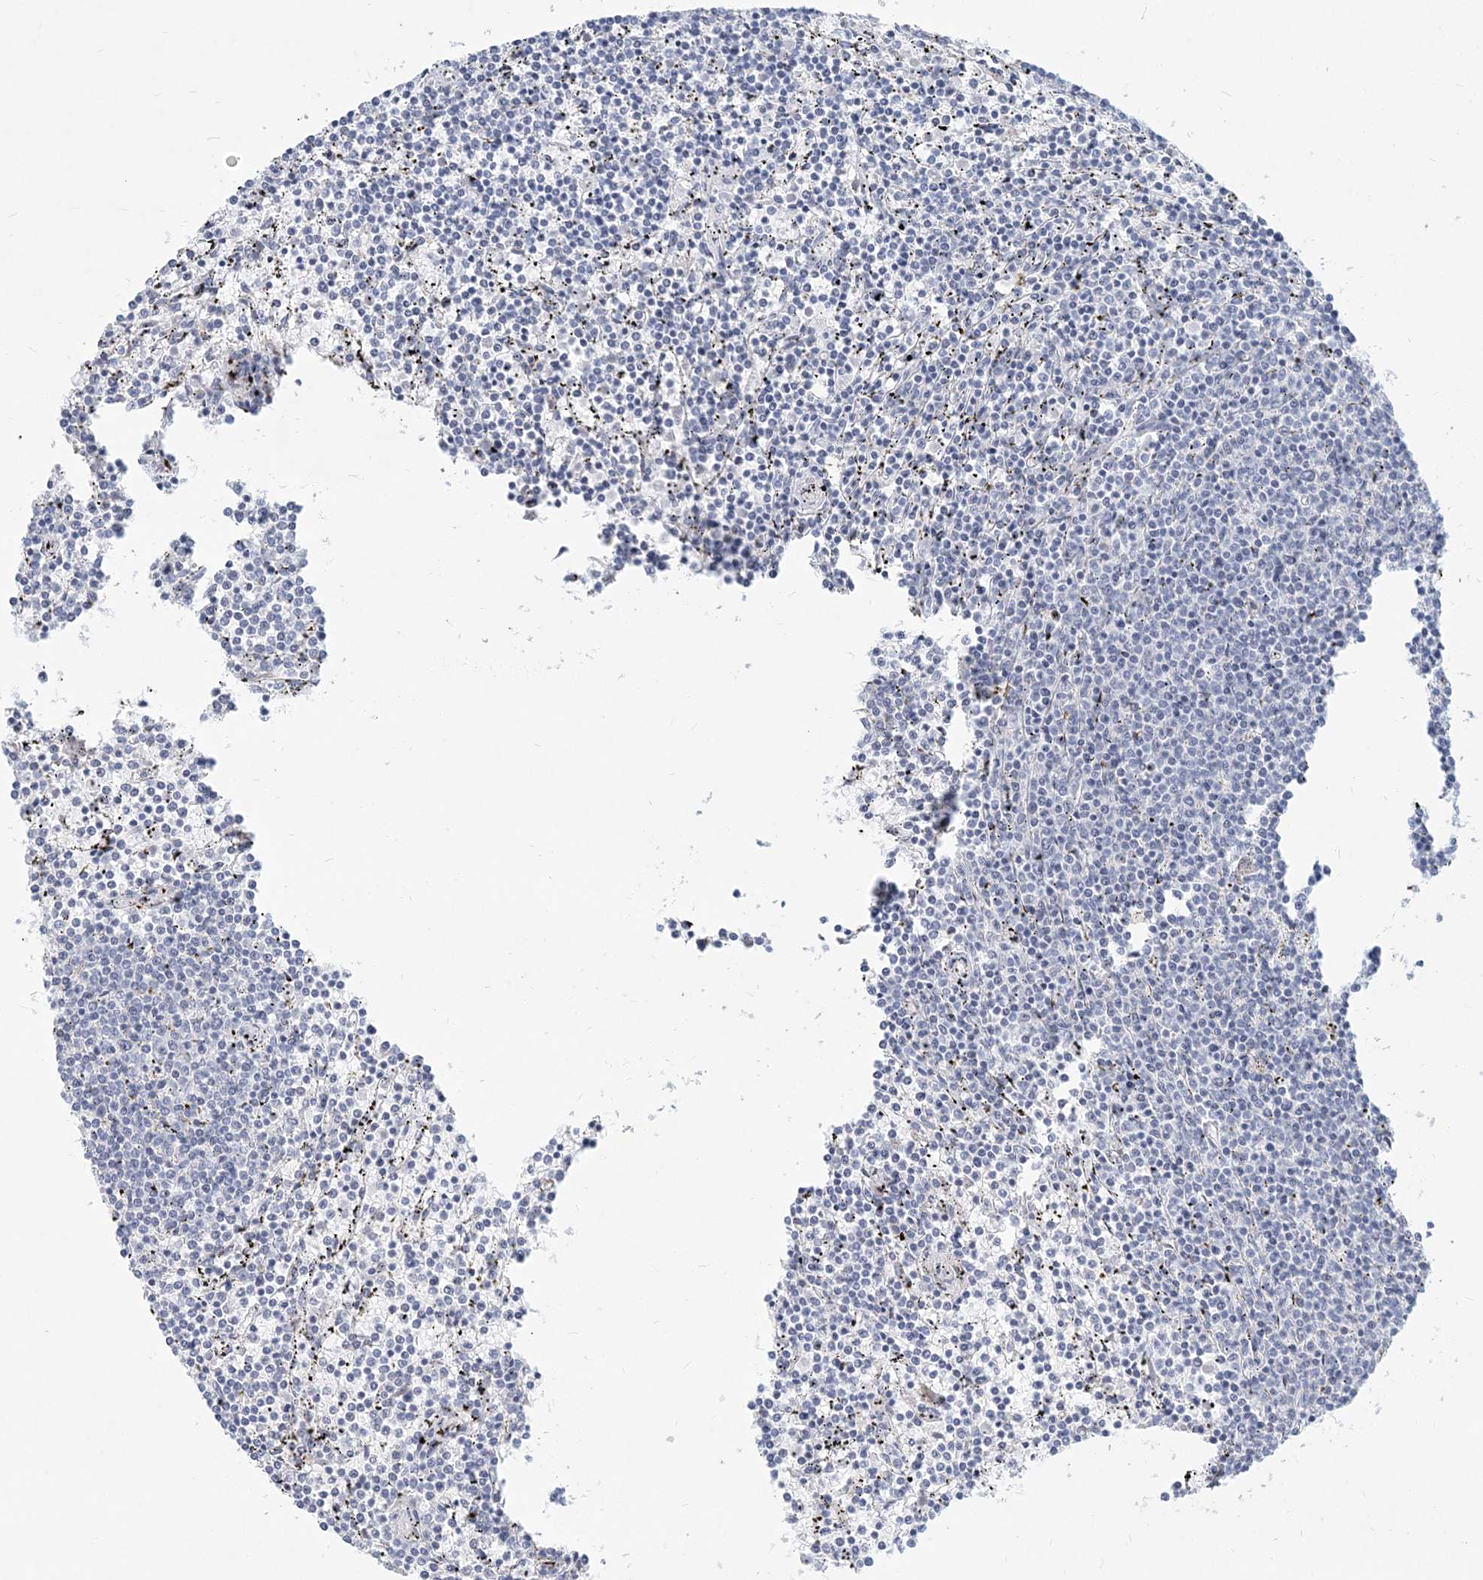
{"staining": {"intensity": "negative", "quantity": "none", "location": "none"}, "tissue": "lymphoma", "cell_type": "Tumor cells", "image_type": "cancer", "snomed": [{"axis": "morphology", "description": "Malignant lymphoma, non-Hodgkin's type, Low grade"}, {"axis": "topography", "description": "Spleen"}], "caption": "This is an immunohistochemistry image of human lymphoma. There is no positivity in tumor cells.", "gene": "CSN1S1", "patient": {"sex": "female", "age": 50}}